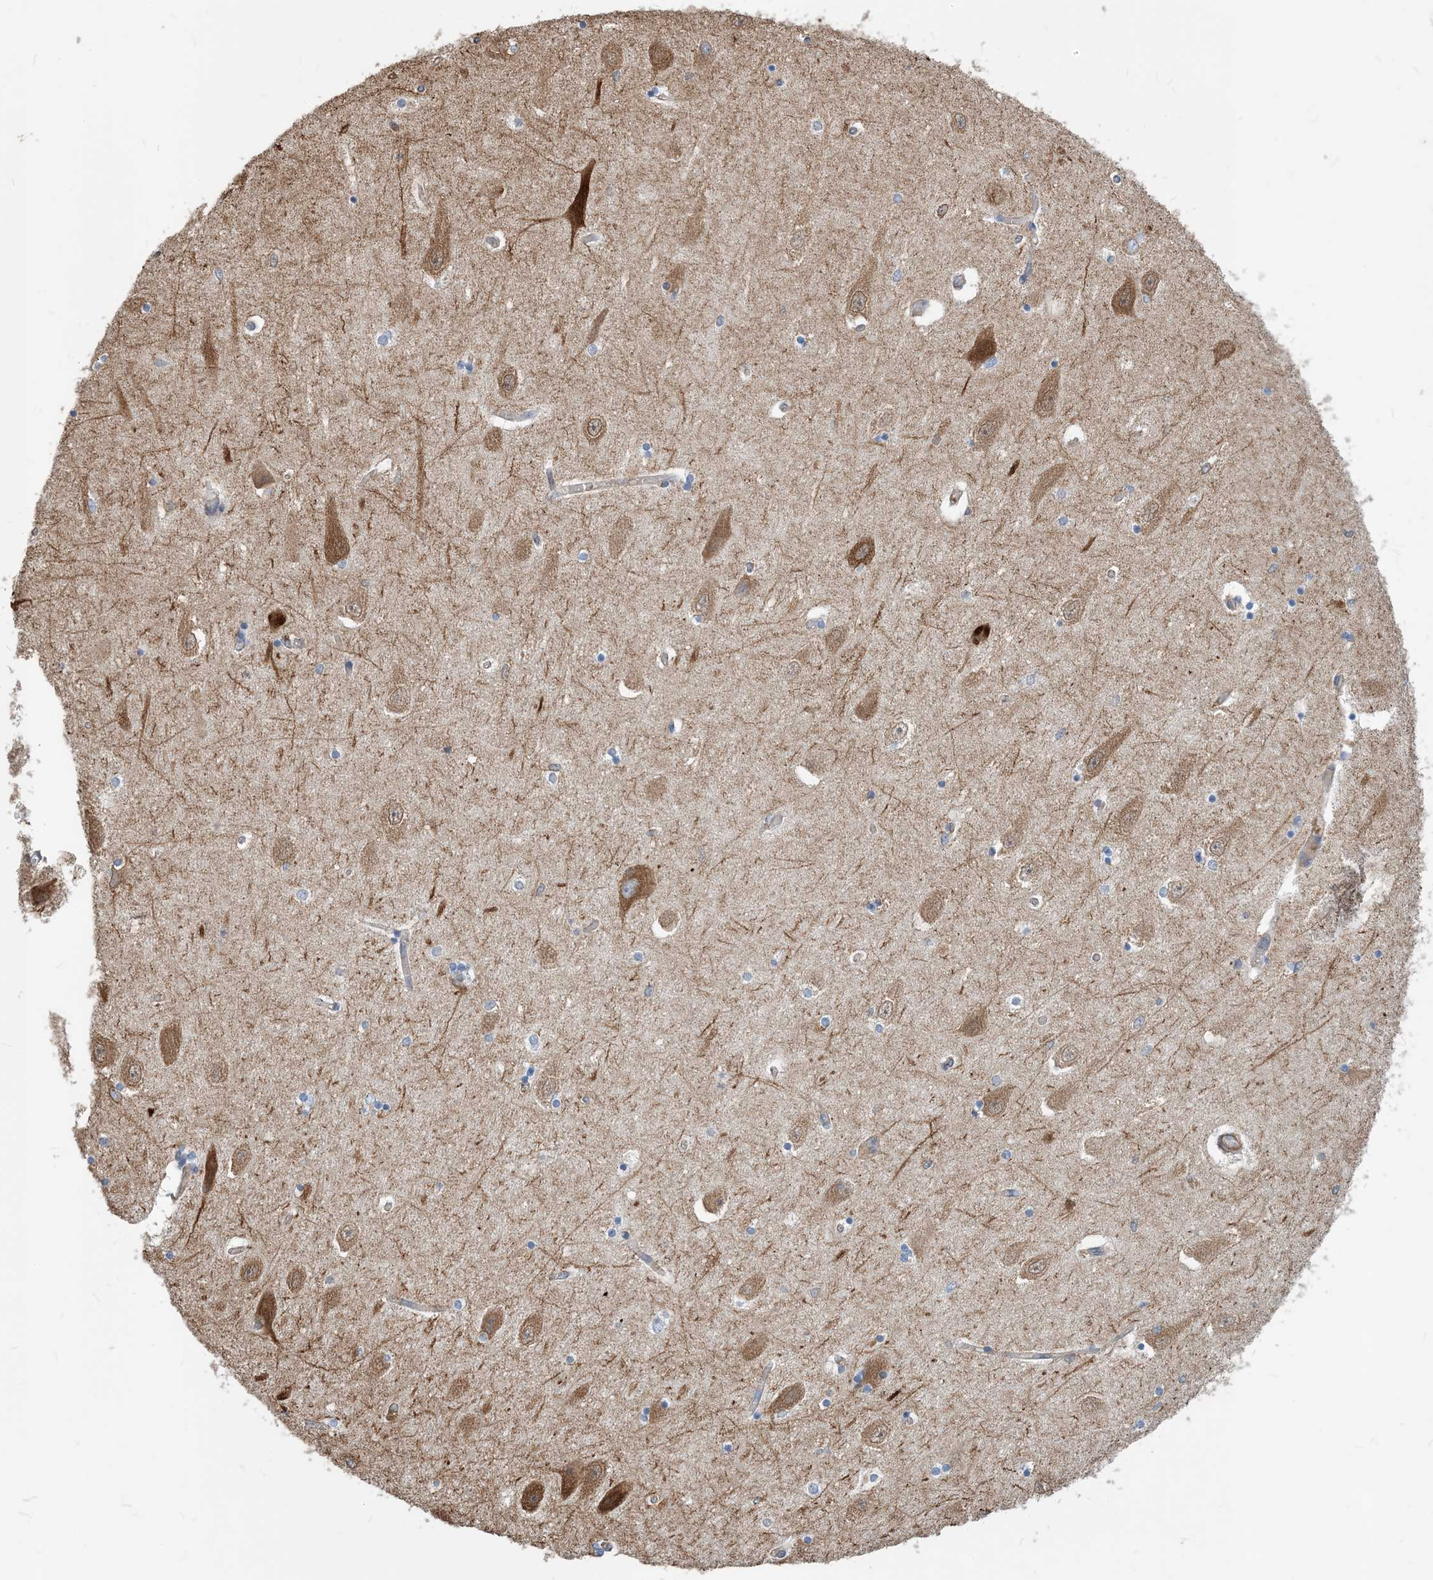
{"staining": {"intensity": "negative", "quantity": "none", "location": "none"}, "tissue": "hippocampus", "cell_type": "Glial cells", "image_type": "normal", "snomed": [{"axis": "morphology", "description": "Normal tissue, NOS"}, {"axis": "topography", "description": "Hippocampus"}], "caption": "High magnification brightfield microscopy of unremarkable hippocampus stained with DAB (brown) and counterstained with hematoxylin (blue): glial cells show no significant expression. (Immunohistochemistry (ihc), brightfield microscopy, high magnification).", "gene": "PARVG", "patient": {"sex": "female", "age": 54}}